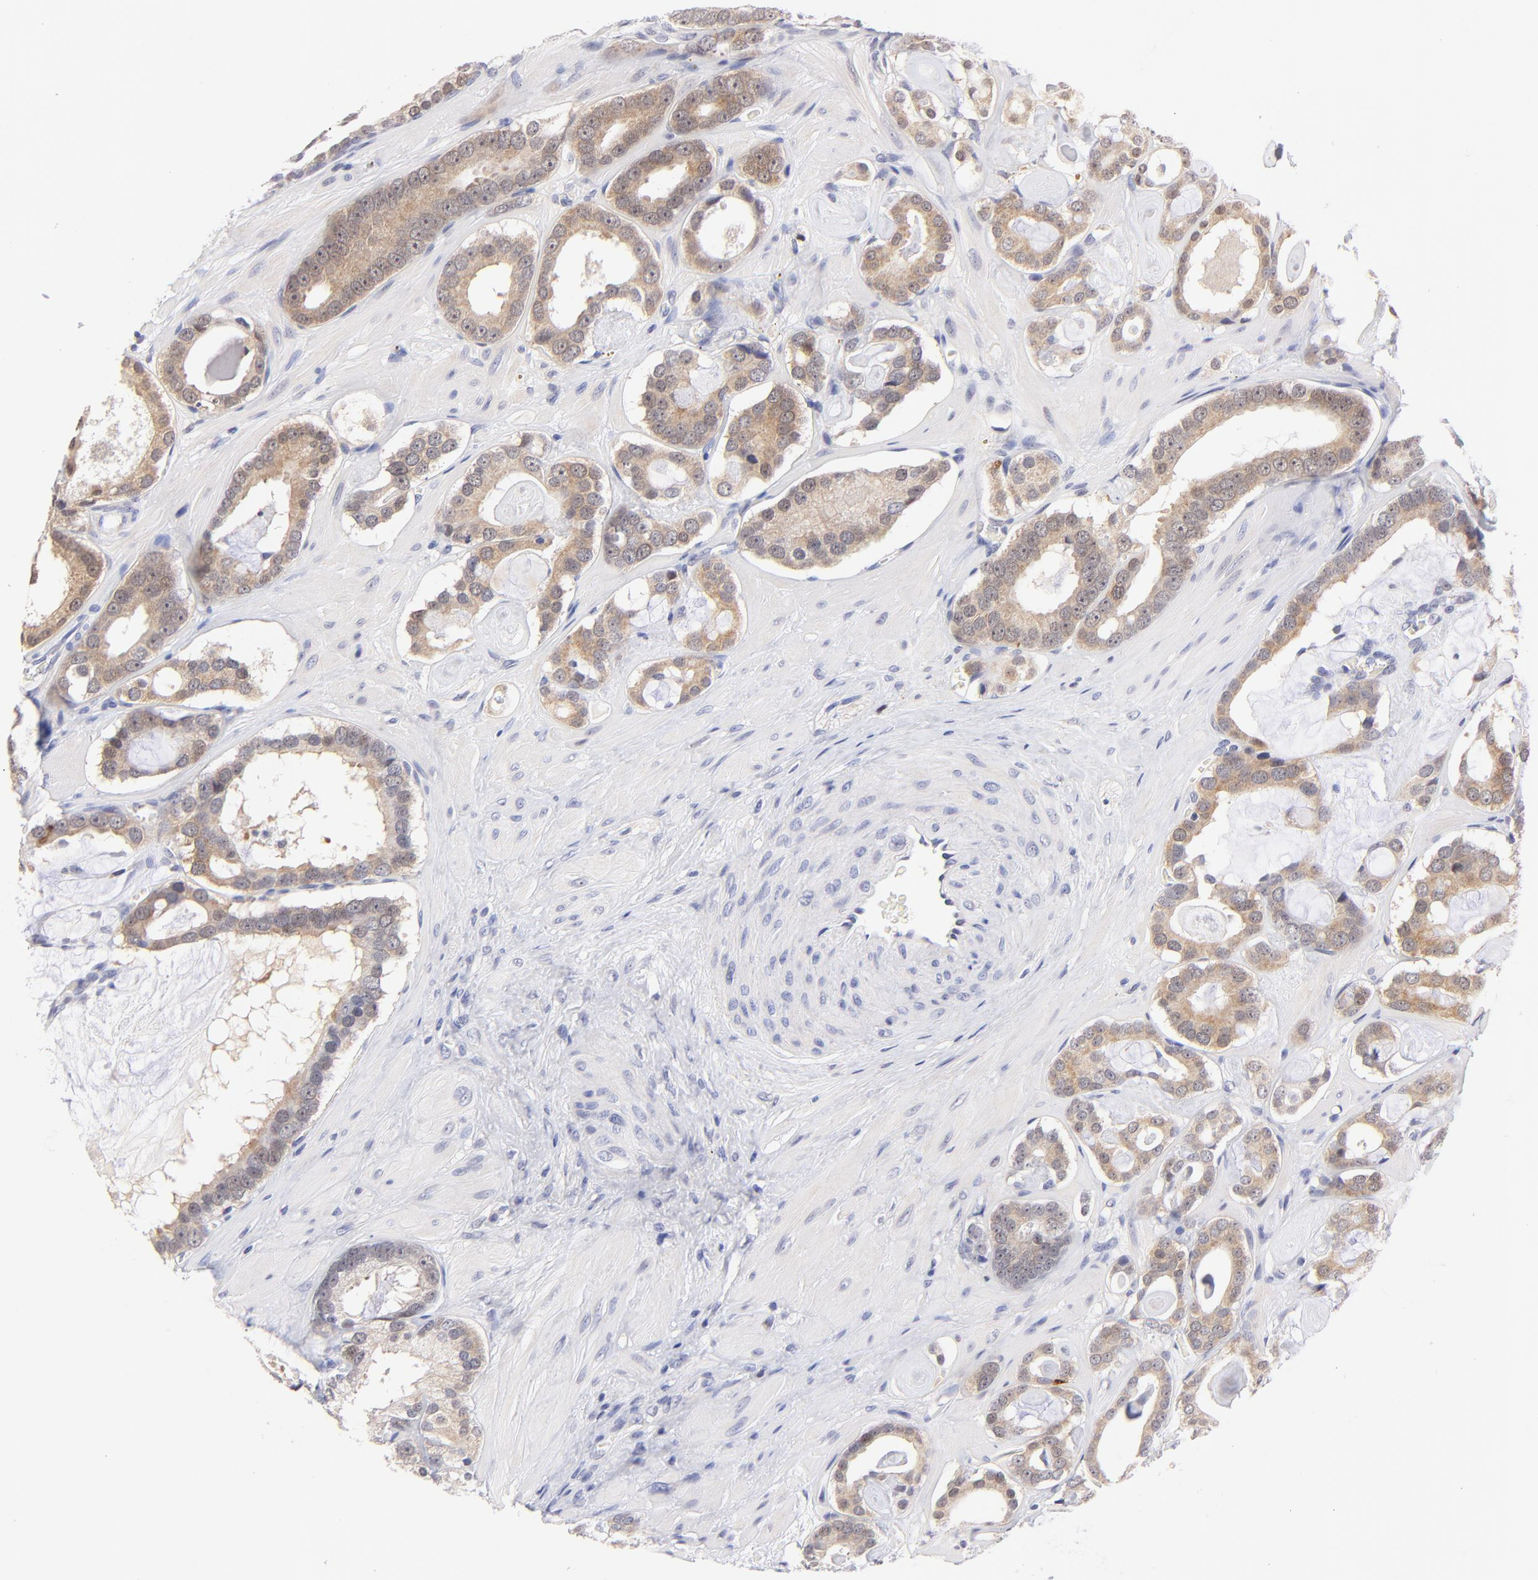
{"staining": {"intensity": "weak", "quantity": ">75%", "location": "cytoplasmic/membranous"}, "tissue": "prostate cancer", "cell_type": "Tumor cells", "image_type": "cancer", "snomed": [{"axis": "morphology", "description": "Adenocarcinoma, Low grade"}, {"axis": "topography", "description": "Prostate"}], "caption": "Brown immunohistochemical staining in prostate low-grade adenocarcinoma shows weak cytoplasmic/membranous staining in approximately >75% of tumor cells.", "gene": "ZNF155", "patient": {"sex": "male", "age": 57}}